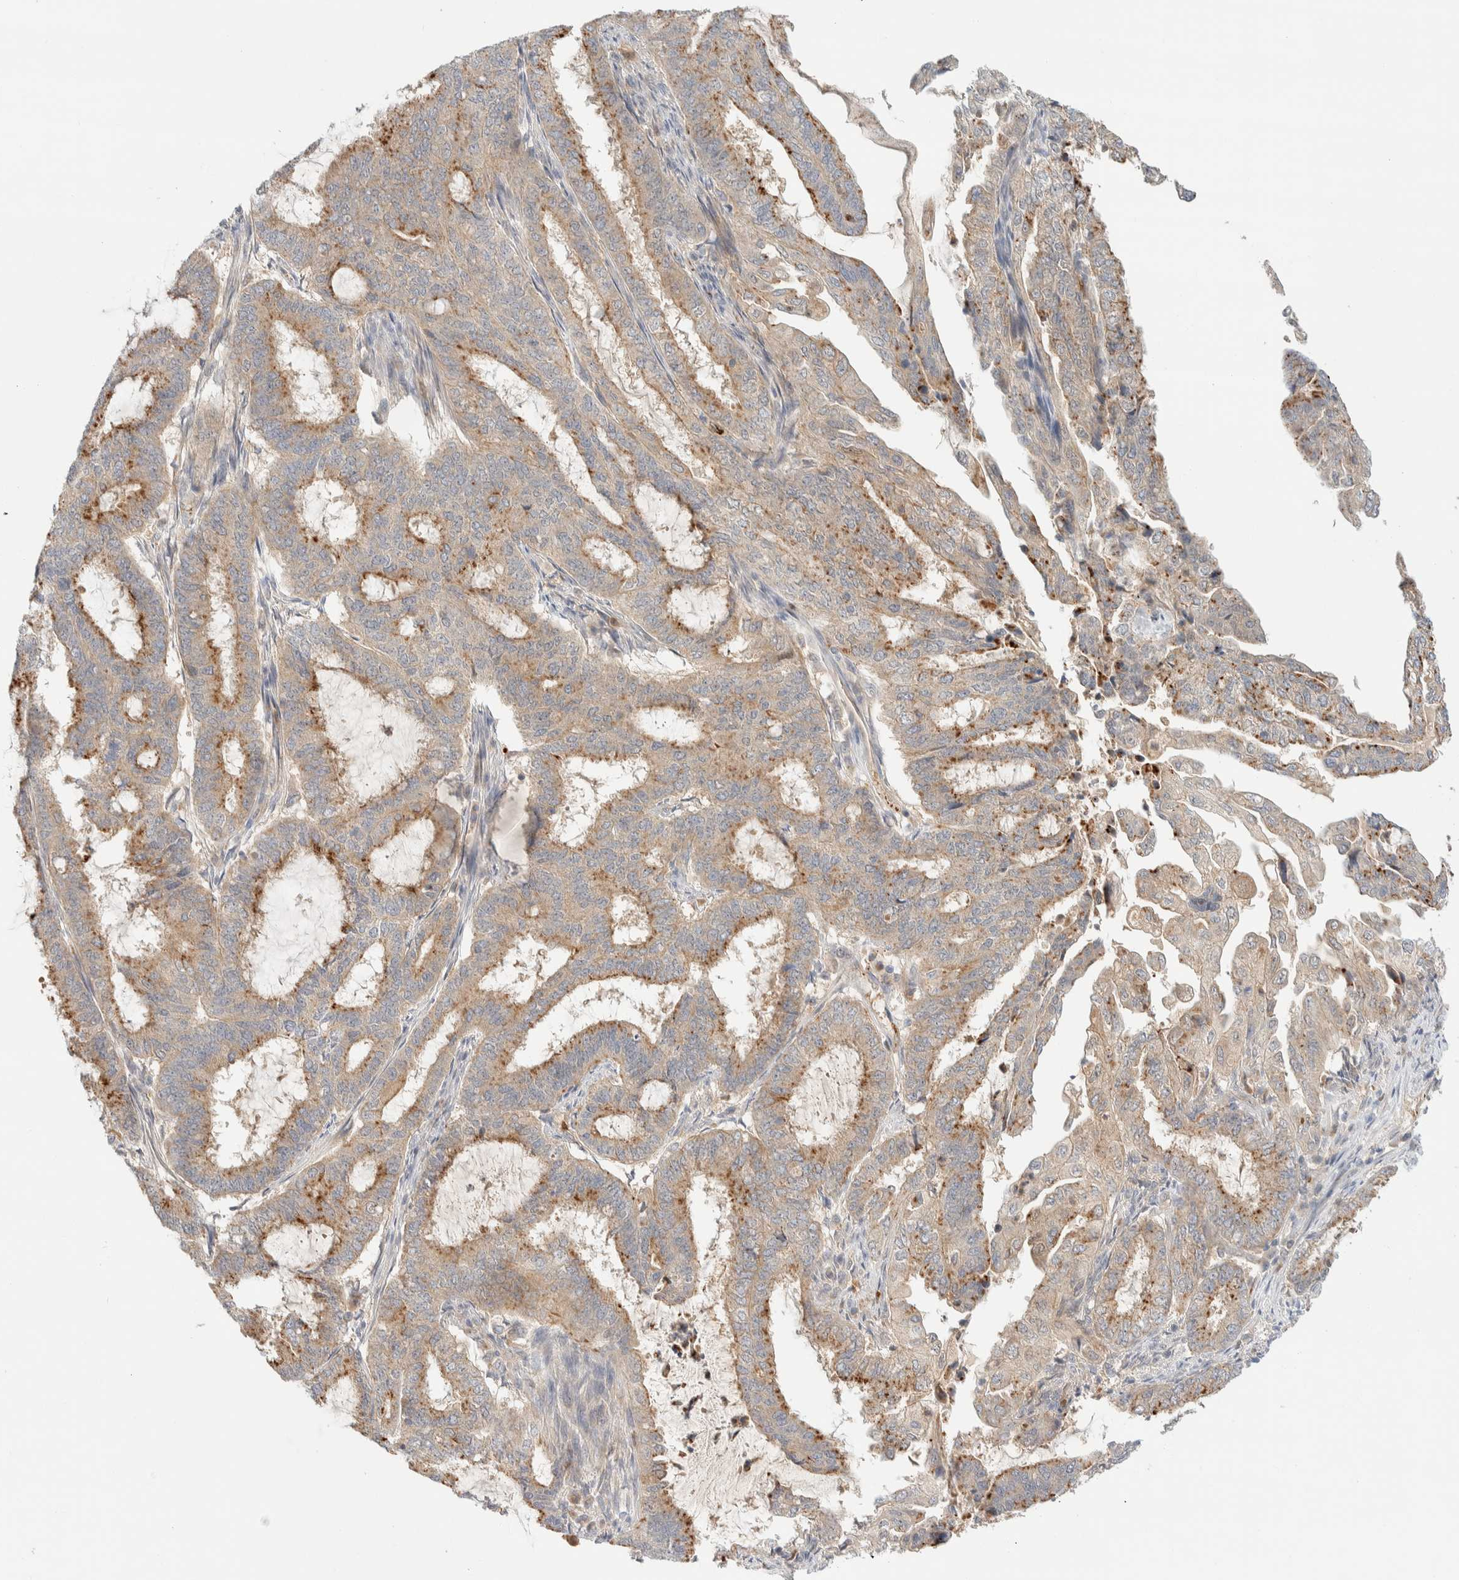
{"staining": {"intensity": "moderate", "quantity": "25%-75%", "location": "cytoplasmic/membranous"}, "tissue": "endometrial cancer", "cell_type": "Tumor cells", "image_type": "cancer", "snomed": [{"axis": "morphology", "description": "Adenocarcinoma, NOS"}, {"axis": "topography", "description": "Endometrium"}], "caption": "Moderate cytoplasmic/membranous protein positivity is present in about 25%-75% of tumor cells in endometrial adenocarcinoma.", "gene": "GCLM", "patient": {"sex": "female", "age": 51}}